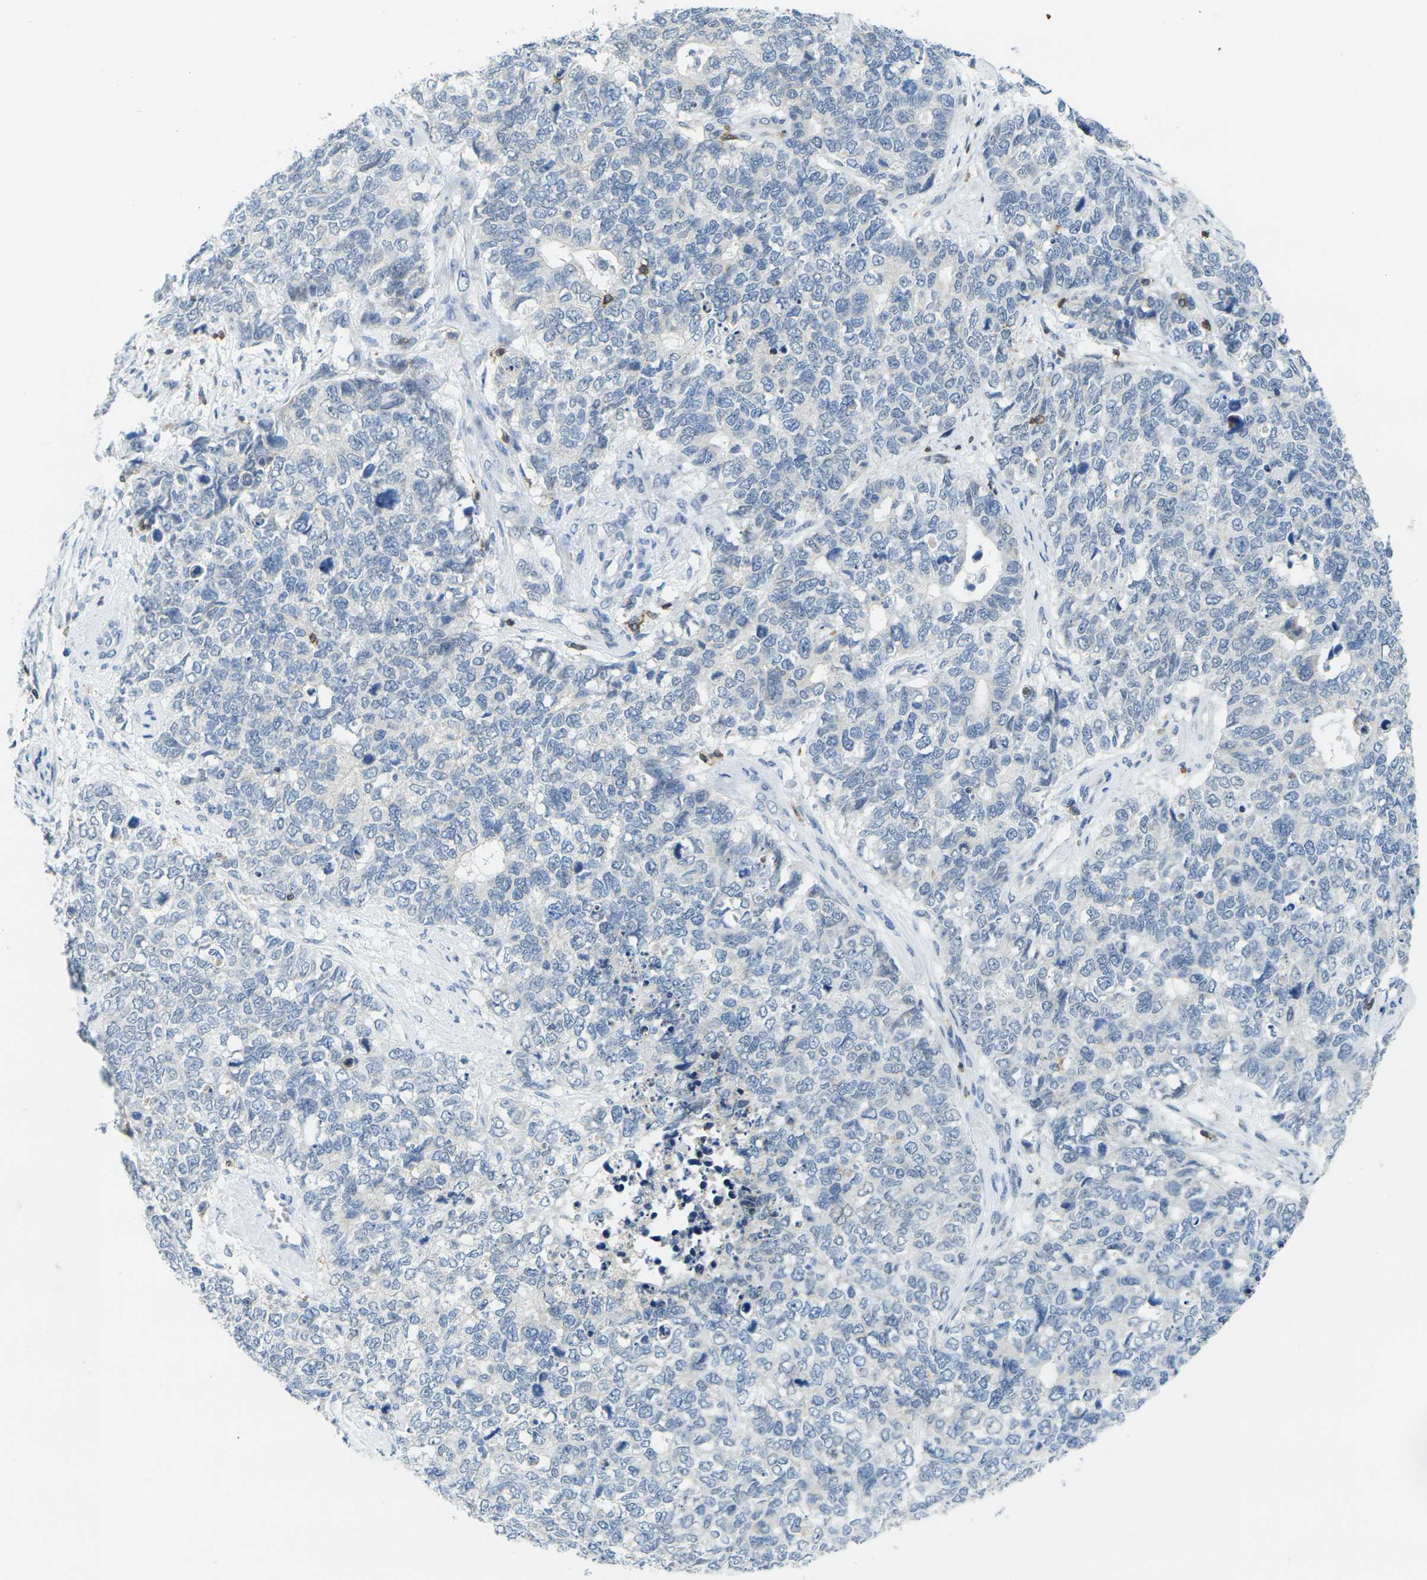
{"staining": {"intensity": "negative", "quantity": "none", "location": "none"}, "tissue": "cervical cancer", "cell_type": "Tumor cells", "image_type": "cancer", "snomed": [{"axis": "morphology", "description": "Squamous cell carcinoma, NOS"}, {"axis": "topography", "description": "Cervix"}], "caption": "Immunohistochemistry photomicrograph of cervical squamous cell carcinoma stained for a protein (brown), which reveals no positivity in tumor cells.", "gene": "CD3D", "patient": {"sex": "female", "age": 63}}